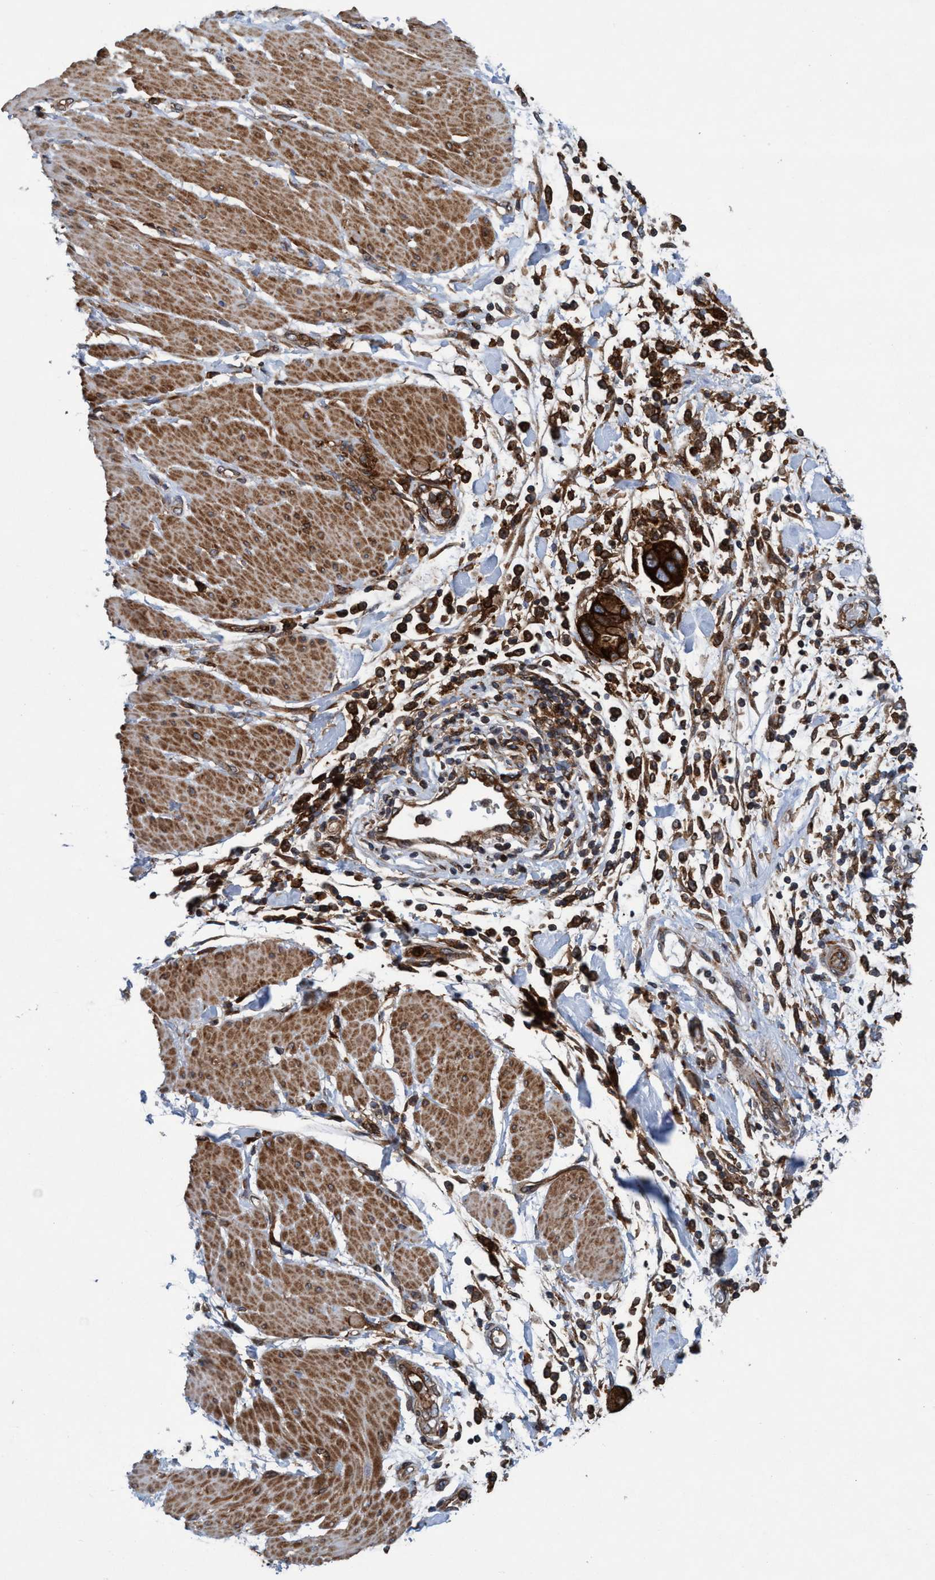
{"staining": {"intensity": "strong", "quantity": ">75%", "location": "cytoplasmic/membranous"}, "tissue": "pancreatic cancer", "cell_type": "Tumor cells", "image_type": "cancer", "snomed": [{"axis": "morphology", "description": "Normal tissue, NOS"}, {"axis": "morphology", "description": "Adenocarcinoma, NOS"}, {"axis": "topography", "description": "Pancreas"}], "caption": "Human adenocarcinoma (pancreatic) stained with a protein marker demonstrates strong staining in tumor cells.", "gene": "SLC16A3", "patient": {"sex": "female", "age": 71}}